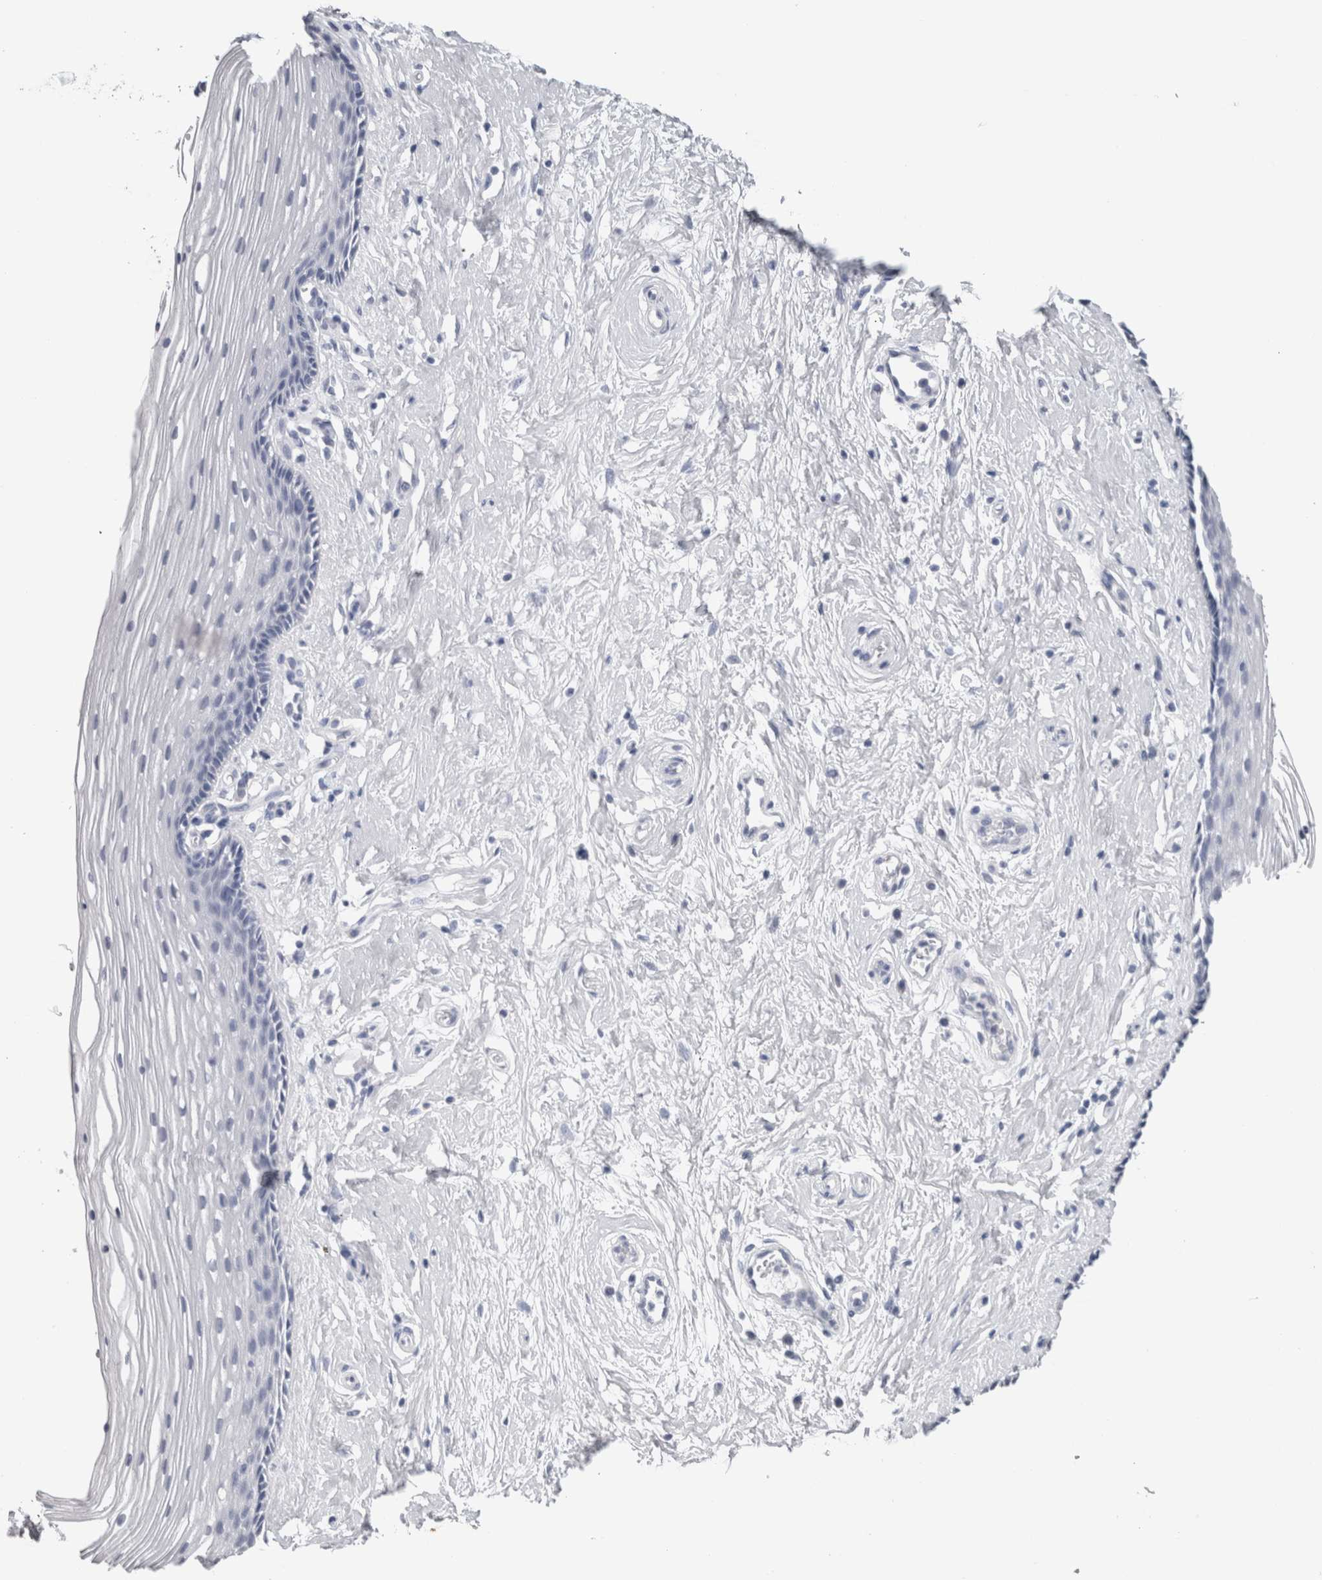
{"staining": {"intensity": "negative", "quantity": "none", "location": "none"}, "tissue": "vagina", "cell_type": "Squamous epithelial cells", "image_type": "normal", "snomed": [{"axis": "morphology", "description": "Normal tissue, NOS"}, {"axis": "topography", "description": "Vagina"}], "caption": "Immunohistochemistry (IHC) image of unremarkable vagina: human vagina stained with DAB (3,3'-diaminobenzidine) exhibits no significant protein staining in squamous epithelial cells.", "gene": "CA8", "patient": {"sex": "female", "age": 46}}